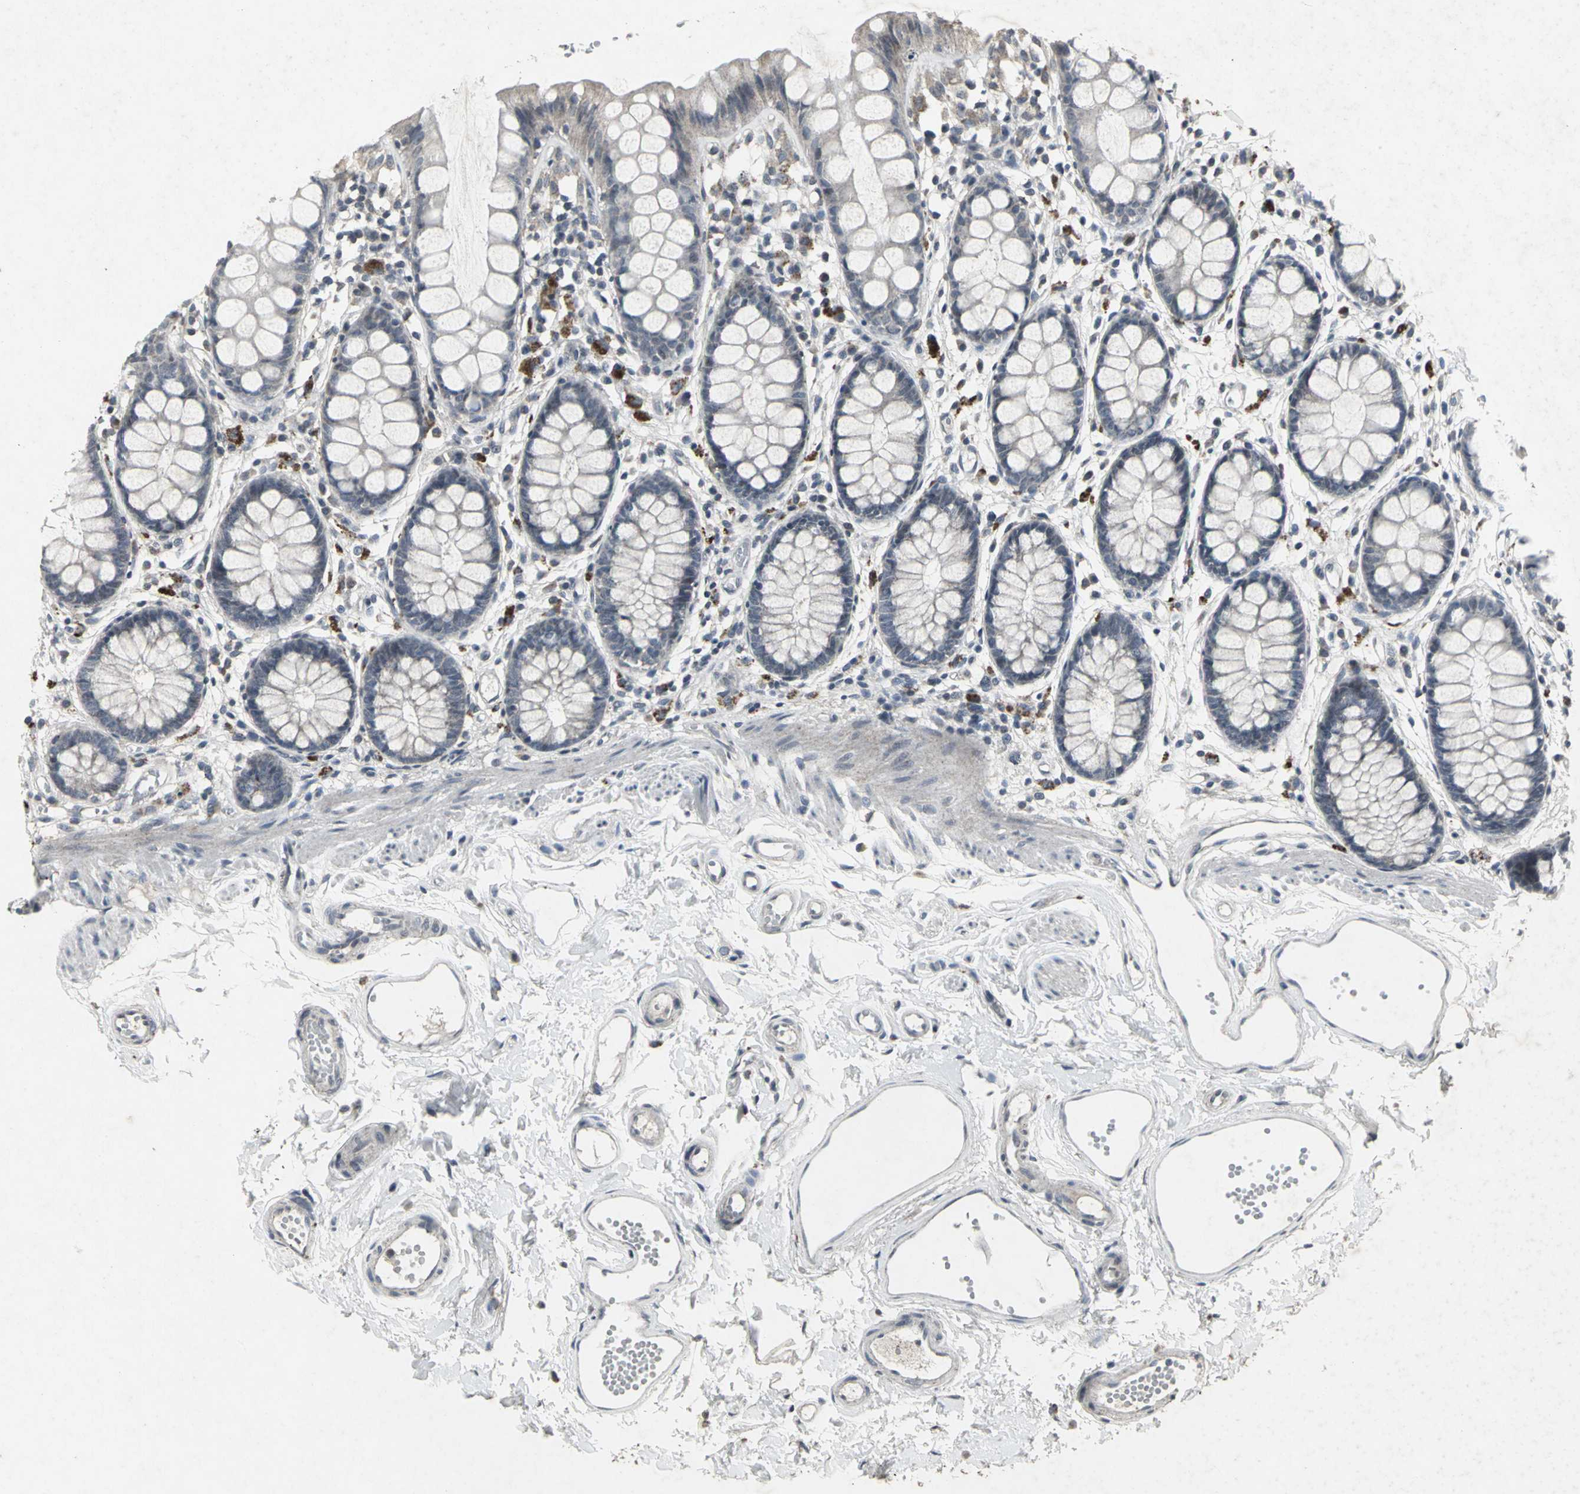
{"staining": {"intensity": "weak", "quantity": ">75%", "location": "cytoplasmic/membranous"}, "tissue": "rectum", "cell_type": "Glandular cells", "image_type": "normal", "snomed": [{"axis": "morphology", "description": "Normal tissue, NOS"}, {"axis": "topography", "description": "Rectum"}], "caption": "A high-resolution photomicrograph shows immunohistochemistry (IHC) staining of unremarkable rectum, which shows weak cytoplasmic/membranous expression in about >75% of glandular cells. The staining was performed using DAB (3,3'-diaminobenzidine), with brown indicating positive protein expression. Nuclei are stained blue with hematoxylin.", "gene": "BMP4", "patient": {"sex": "female", "age": 66}}